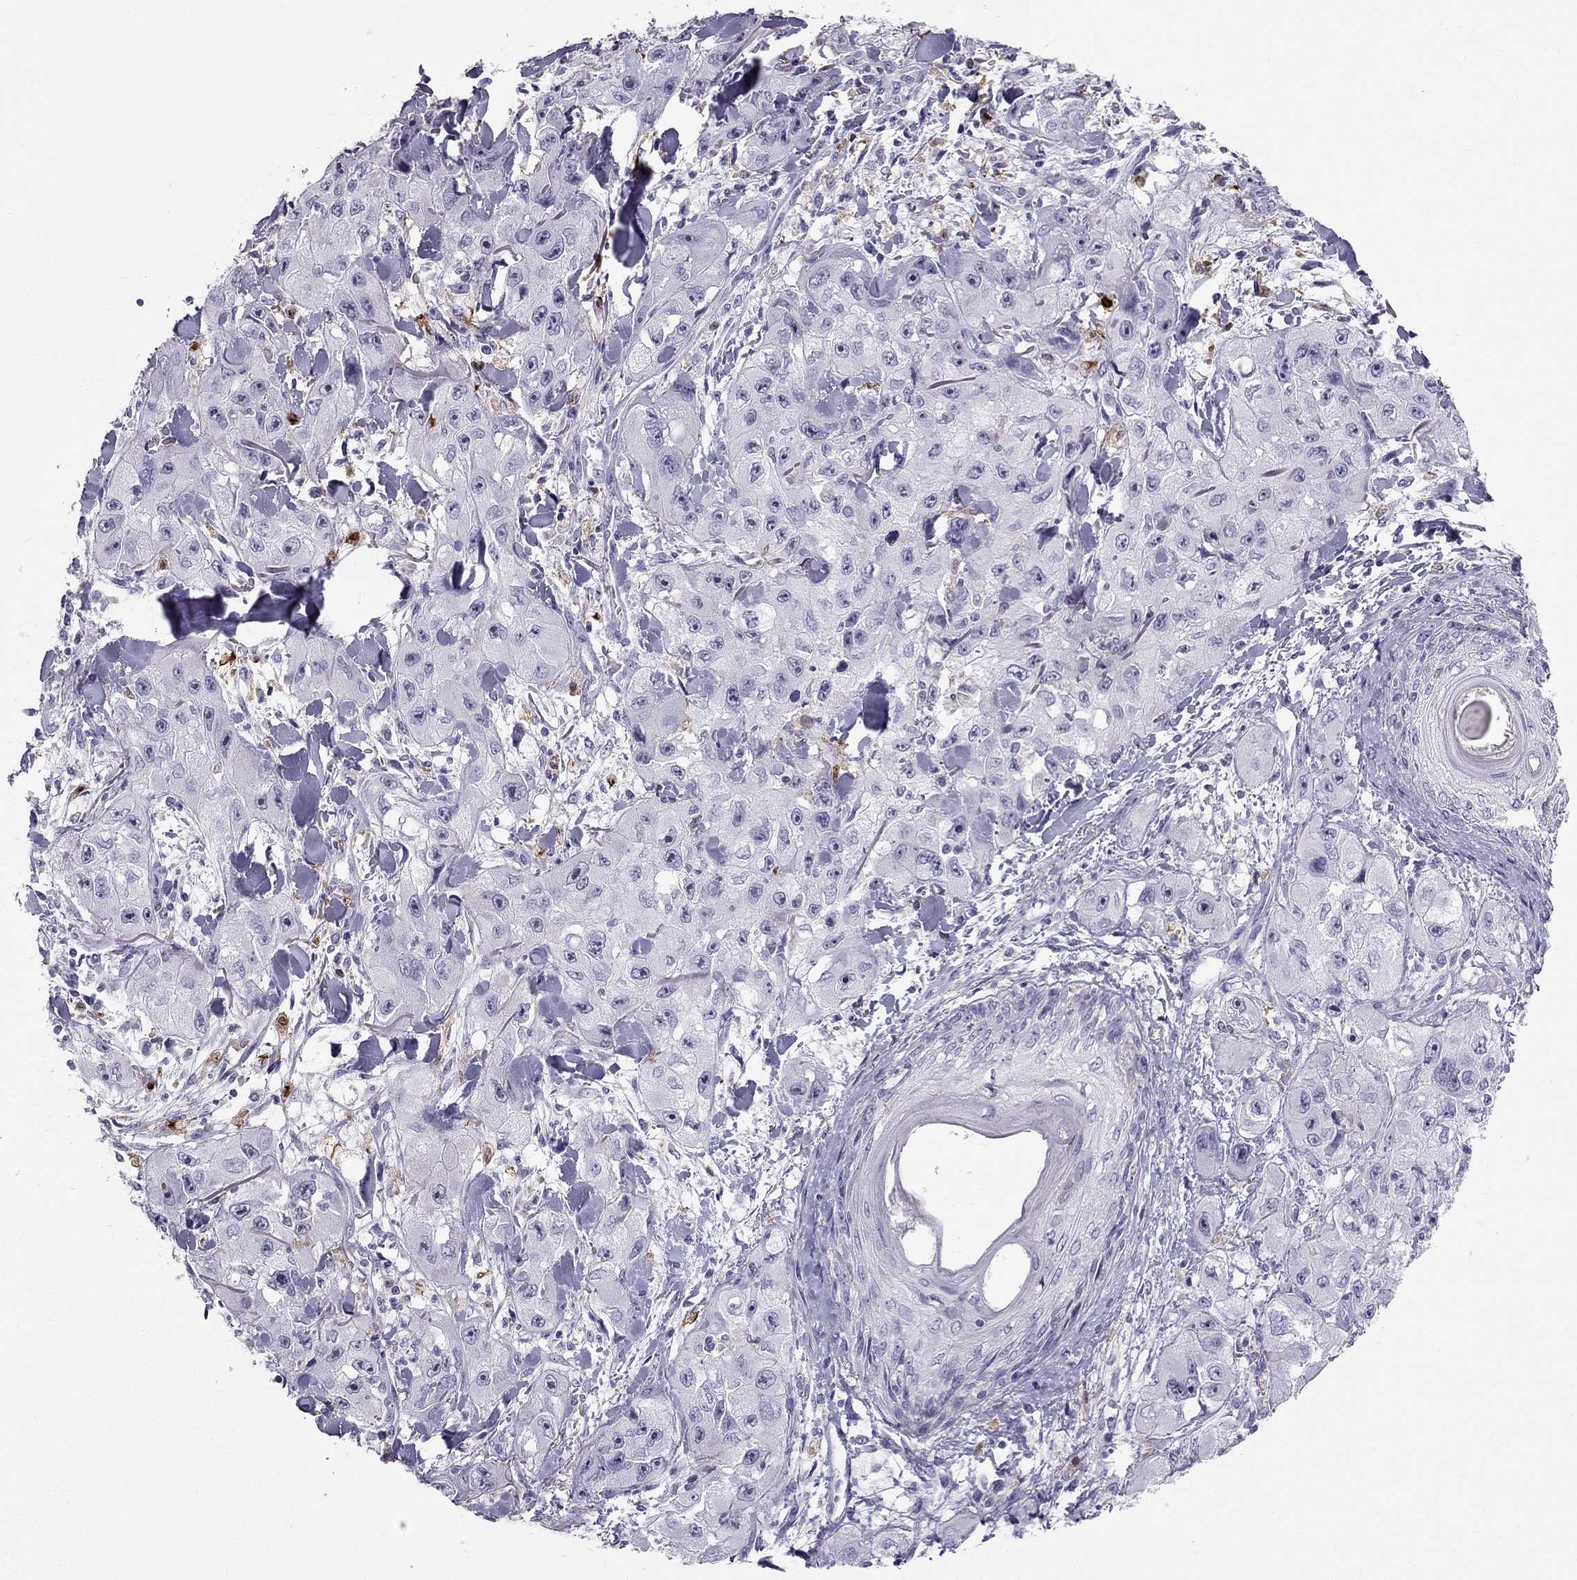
{"staining": {"intensity": "negative", "quantity": "none", "location": "none"}, "tissue": "skin cancer", "cell_type": "Tumor cells", "image_type": "cancer", "snomed": [{"axis": "morphology", "description": "Squamous cell carcinoma, NOS"}, {"axis": "topography", "description": "Skin"}, {"axis": "topography", "description": "Subcutis"}], "caption": "This is a histopathology image of immunohistochemistry (IHC) staining of skin cancer (squamous cell carcinoma), which shows no staining in tumor cells.", "gene": "LMTK3", "patient": {"sex": "male", "age": 73}}